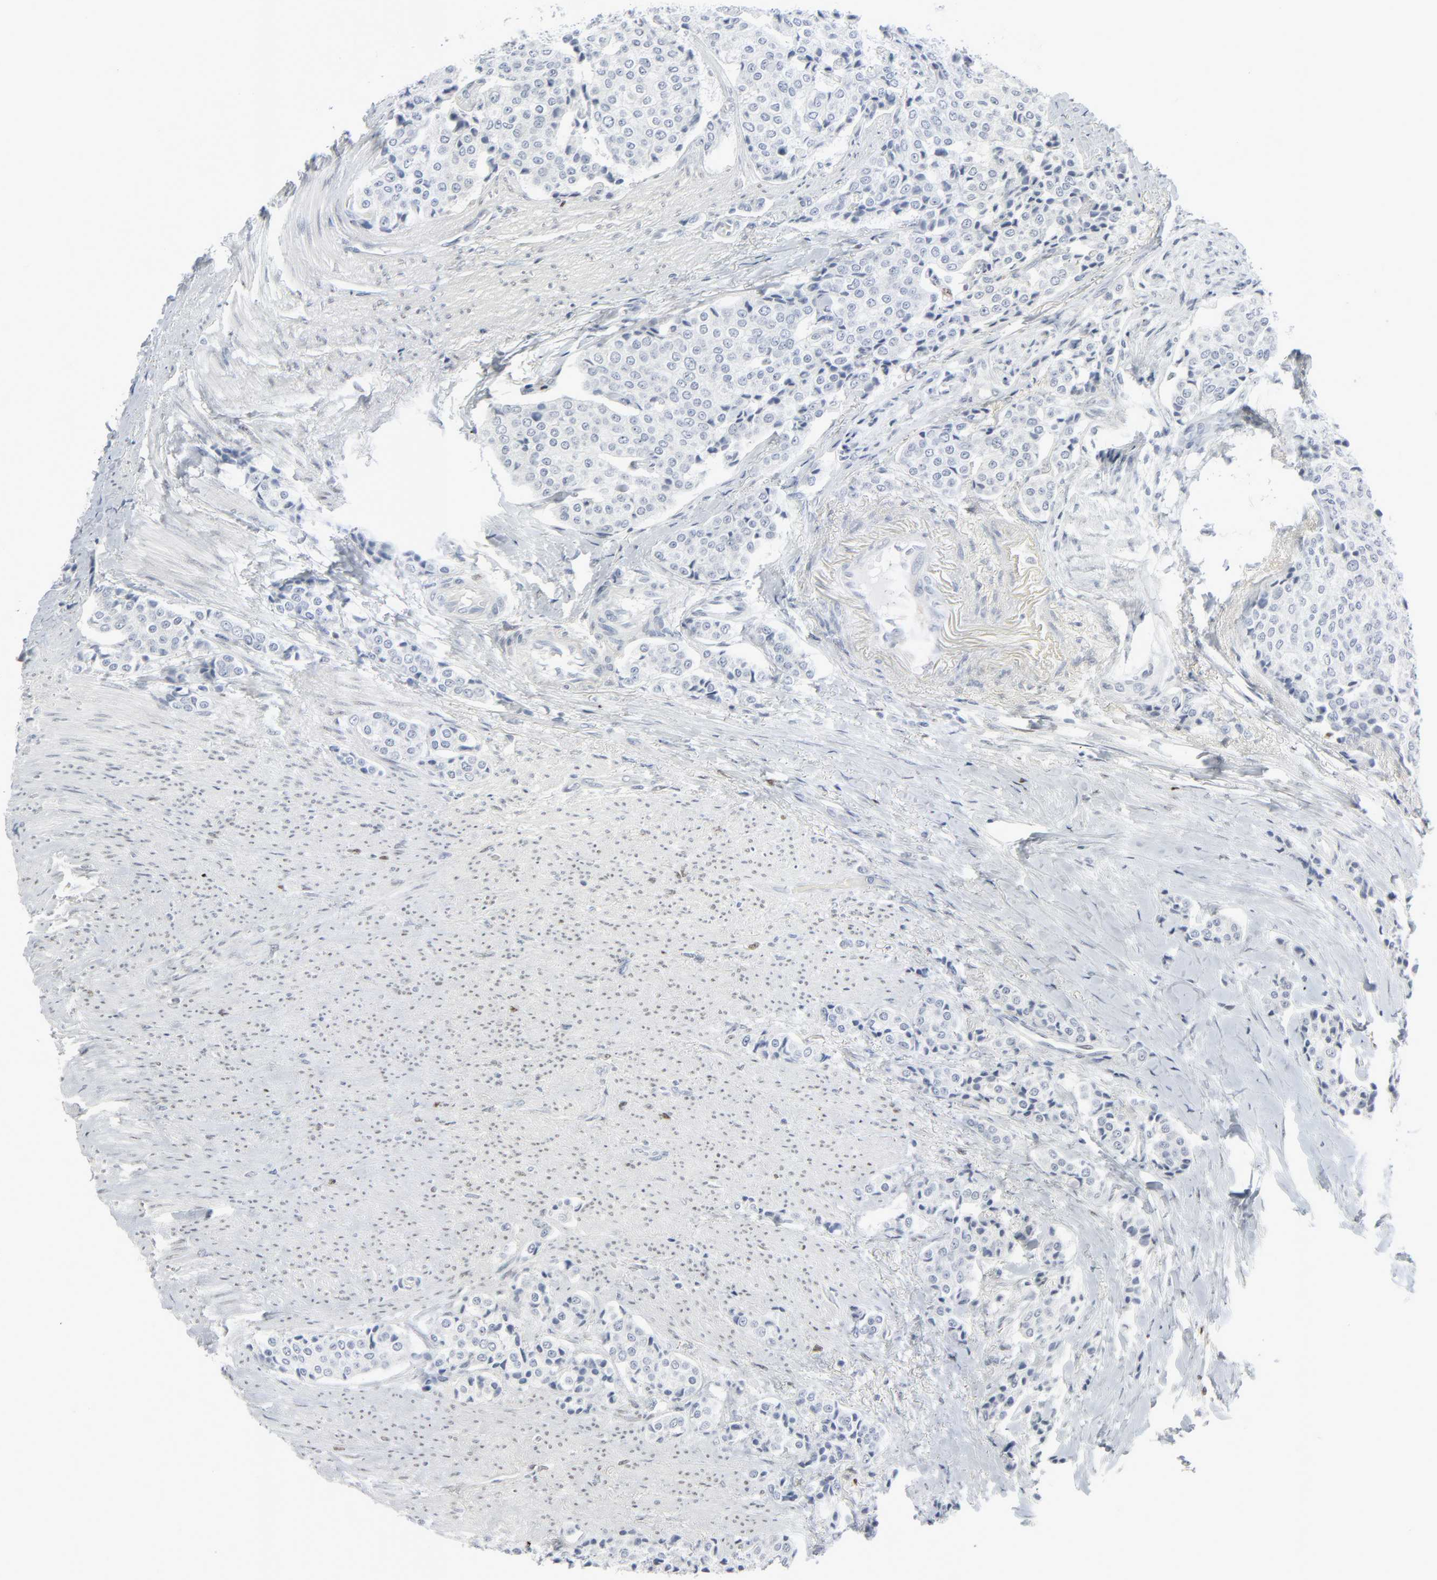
{"staining": {"intensity": "negative", "quantity": "none", "location": "none"}, "tissue": "carcinoid", "cell_type": "Tumor cells", "image_type": "cancer", "snomed": [{"axis": "morphology", "description": "Carcinoid, malignant, NOS"}, {"axis": "topography", "description": "Colon"}], "caption": "The immunohistochemistry (IHC) photomicrograph has no significant expression in tumor cells of carcinoid (malignant) tissue.", "gene": "MITF", "patient": {"sex": "female", "age": 61}}